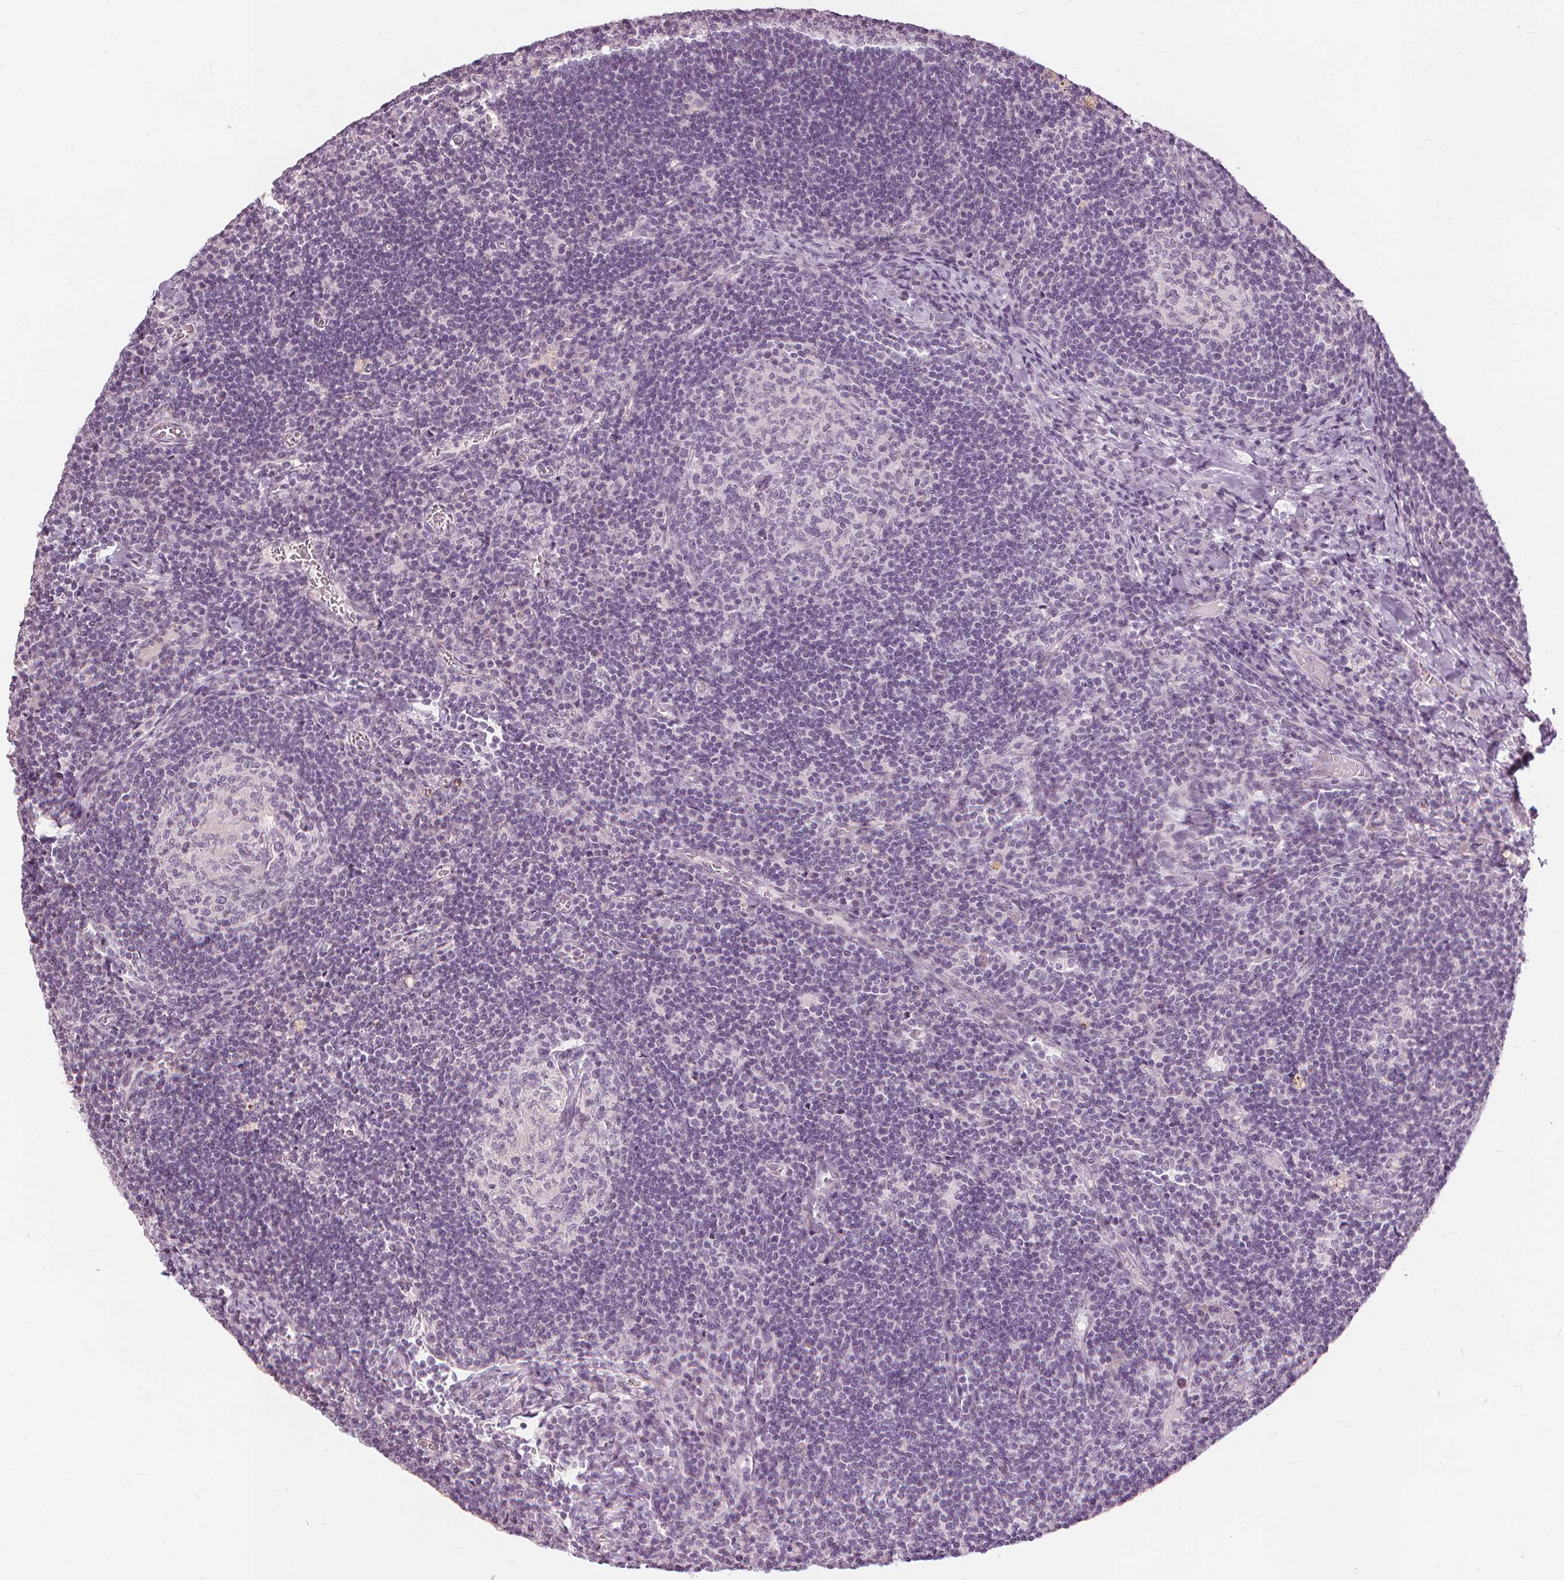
{"staining": {"intensity": "negative", "quantity": "none", "location": "none"}, "tissue": "lymph node", "cell_type": "Germinal center cells", "image_type": "normal", "snomed": [{"axis": "morphology", "description": "Normal tissue, NOS"}, {"axis": "topography", "description": "Lymph node"}], "caption": "Immunohistochemistry (IHC) of unremarkable lymph node shows no staining in germinal center cells. (IHC, brightfield microscopy, high magnification).", "gene": "SFTPD", "patient": {"sex": "male", "age": 67}}